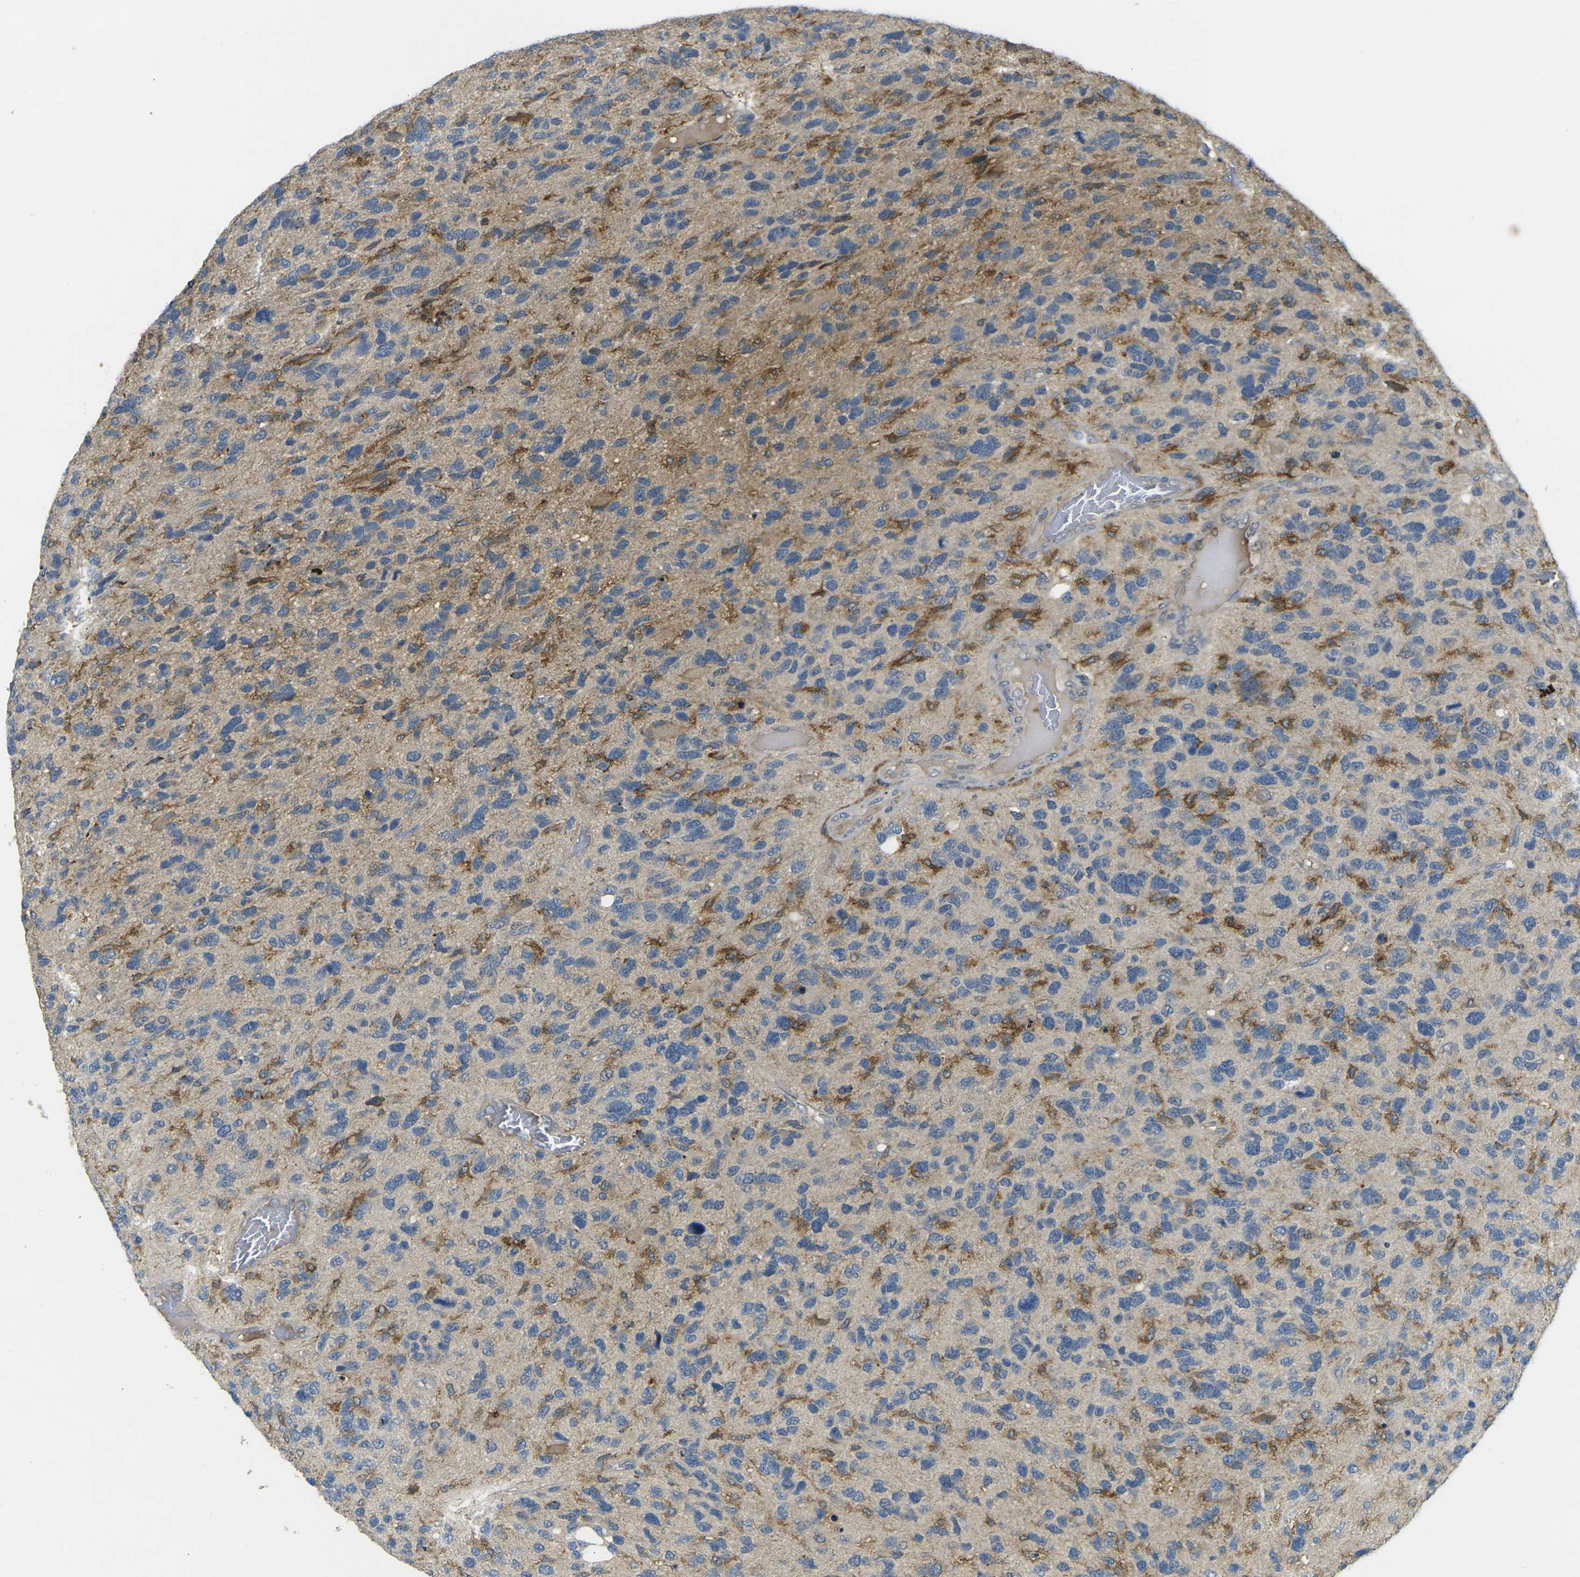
{"staining": {"intensity": "moderate", "quantity": "25%-75%", "location": "cytoplasmic/membranous"}, "tissue": "glioma", "cell_type": "Tumor cells", "image_type": "cancer", "snomed": [{"axis": "morphology", "description": "Glioma, malignant, High grade"}, {"axis": "topography", "description": "Brain"}], "caption": "Immunohistochemistry (IHC) staining of high-grade glioma (malignant), which exhibits medium levels of moderate cytoplasmic/membranous expression in about 25%-75% of tumor cells indicating moderate cytoplasmic/membranous protein staining. The staining was performed using DAB (3,3'-diaminobenzidine) (brown) for protein detection and nuclei were counterstained in hematoxylin (blue).", "gene": "PIGL", "patient": {"sex": "female", "age": 58}}